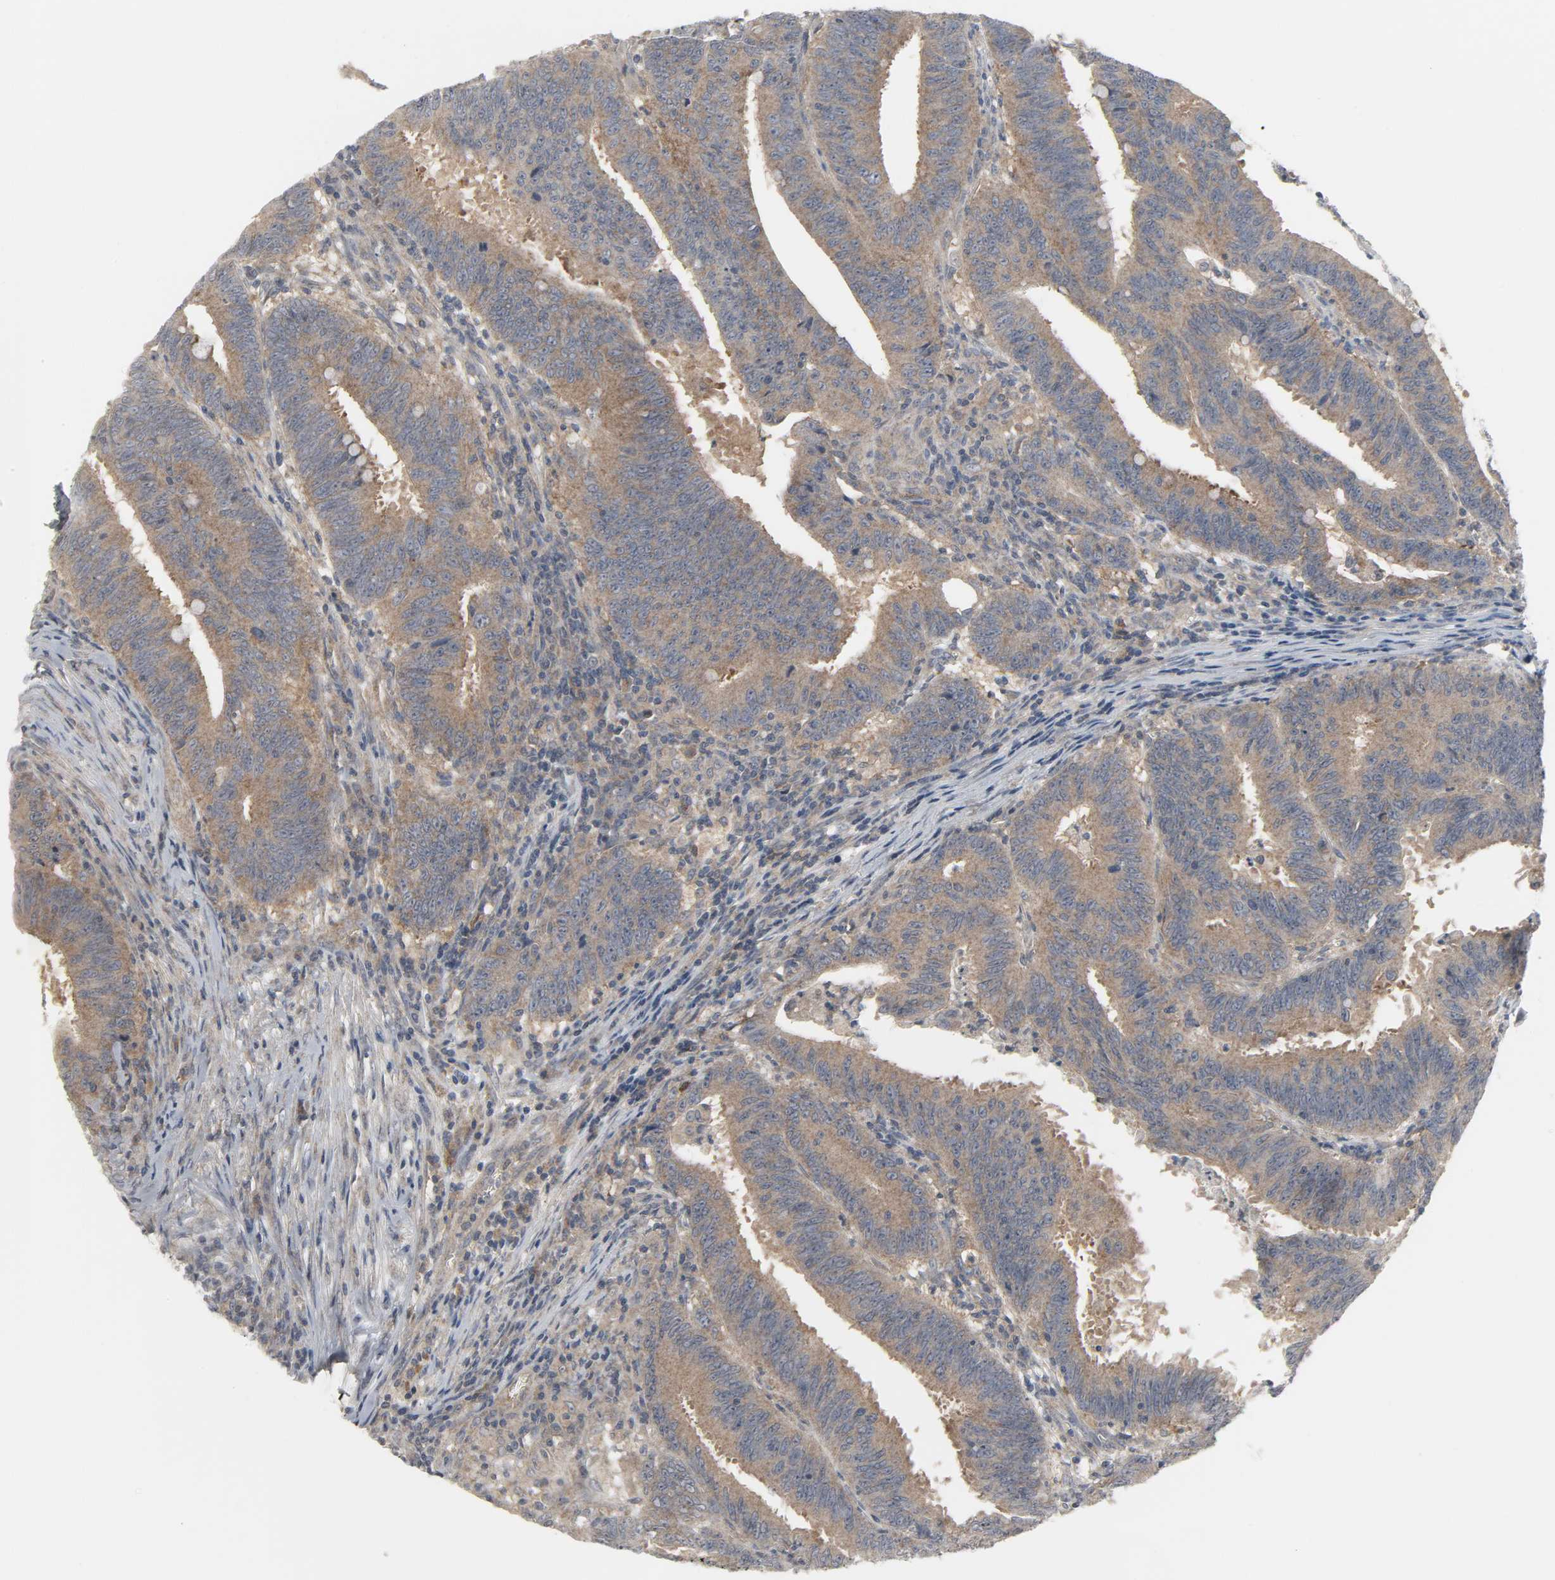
{"staining": {"intensity": "moderate", "quantity": ">75%", "location": "cytoplasmic/membranous"}, "tissue": "colorectal cancer", "cell_type": "Tumor cells", "image_type": "cancer", "snomed": [{"axis": "morphology", "description": "Adenocarcinoma, NOS"}, {"axis": "topography", "description": "Colon"}], "caption": "Human adenocarcinoma (colorectal) stained with a protein marker displays moderate staining in tumor cells.", "gene": "CLIP1", "patient": {"sex": "male", "age": 45}}